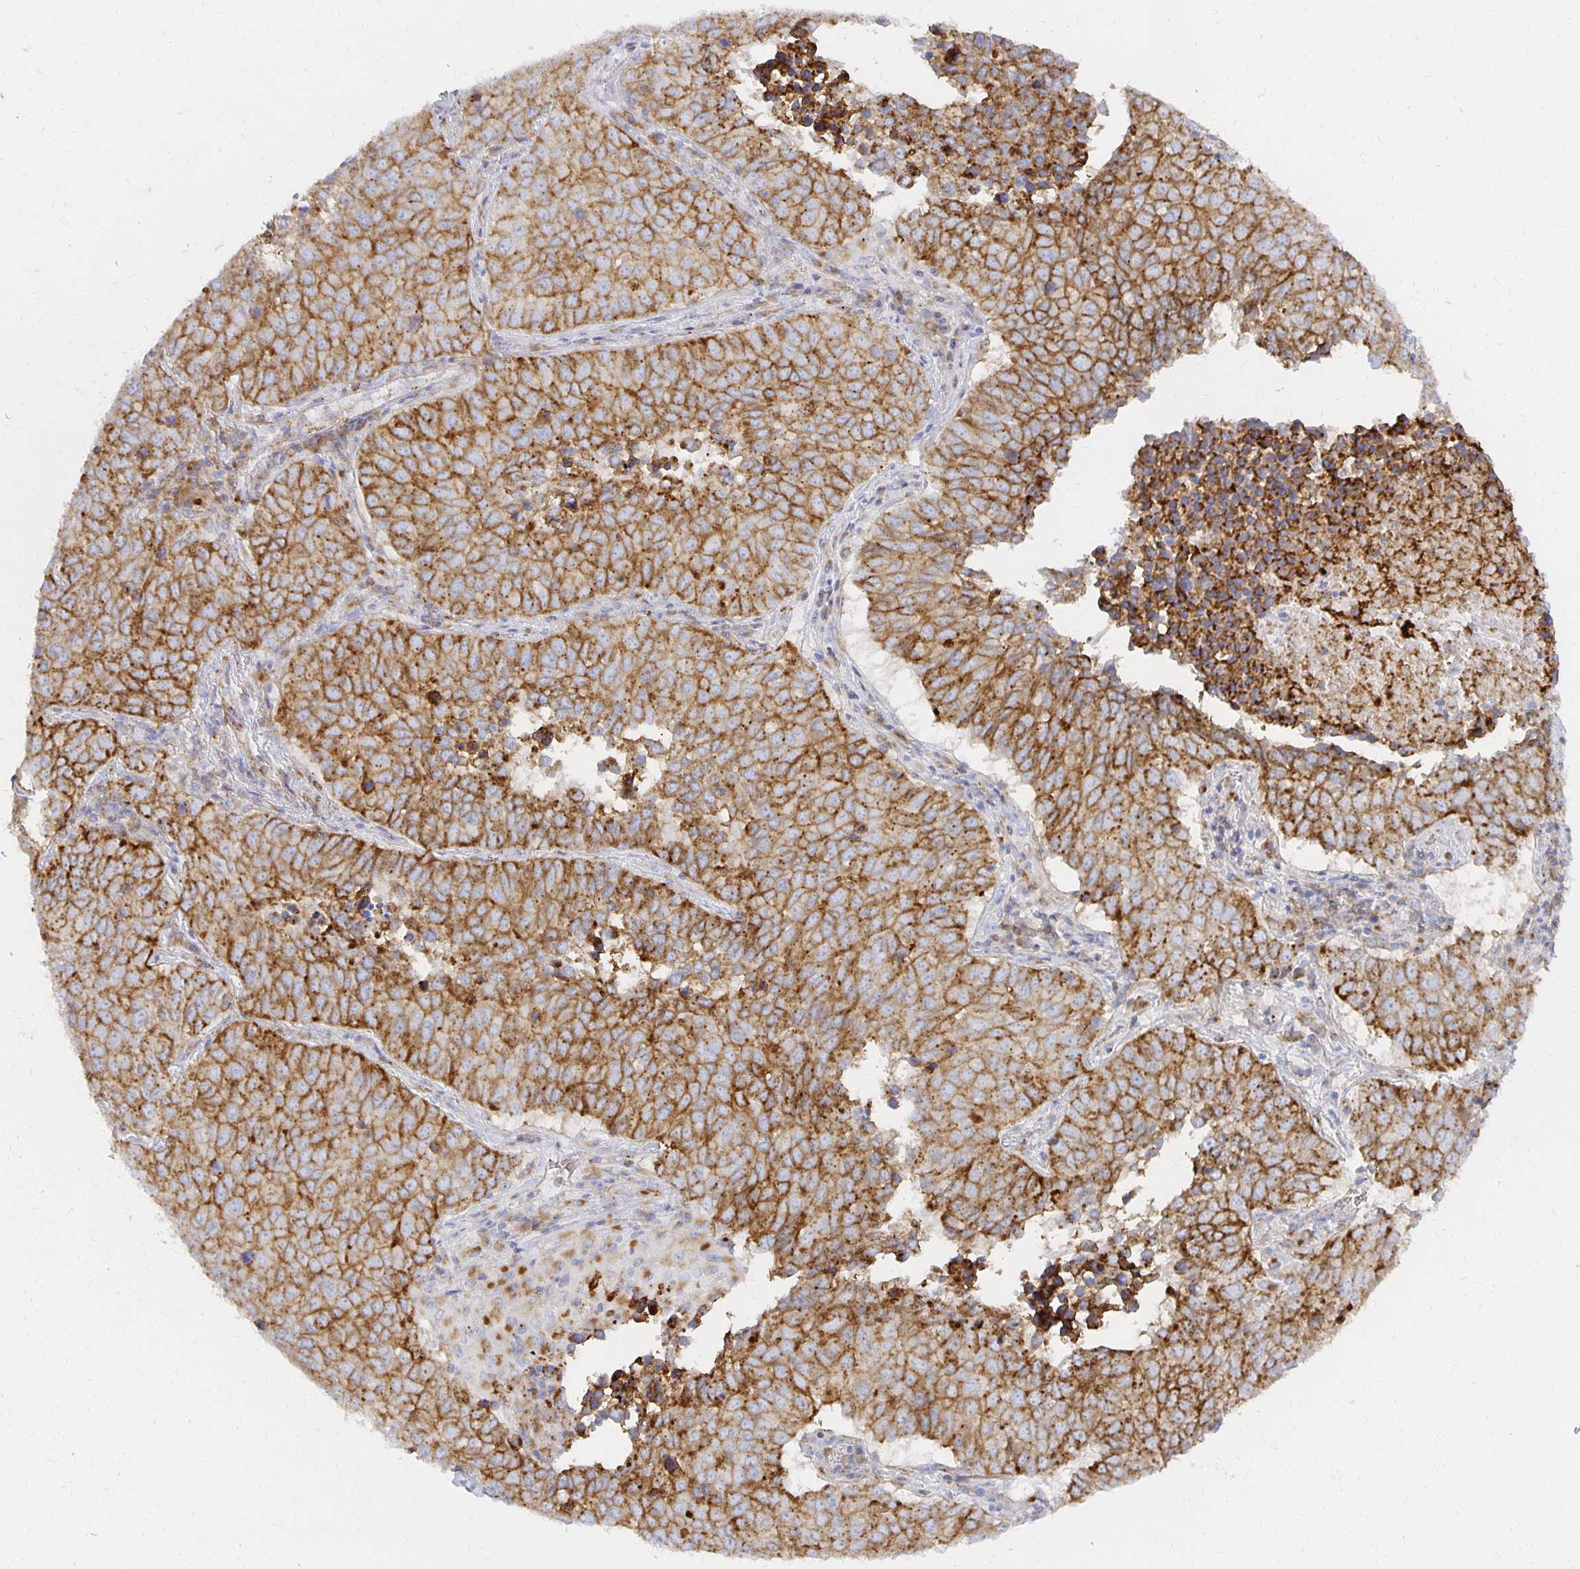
{"staining": {"intensity": "strong", "quantity": ">75%", "location": "cytoplasmic/membranous"}, "tissue": "lung cancer", "cell_type": "Tumor cells", "image_type": "cancer", "snomed": [{"axis": "morphology", "description": "Adenocarcinoma, NOS"}, {"axis": "topography", "description": "Lung"}], "caption": "Immunohistochemical staining of adenocarcinoma (lung) shows high levels of strong cytoplasmic/membranous positivity in approximately >75% of tumor cells.", "gene": "TAAR1", "patient": {"sex": "female", "age": 50}}